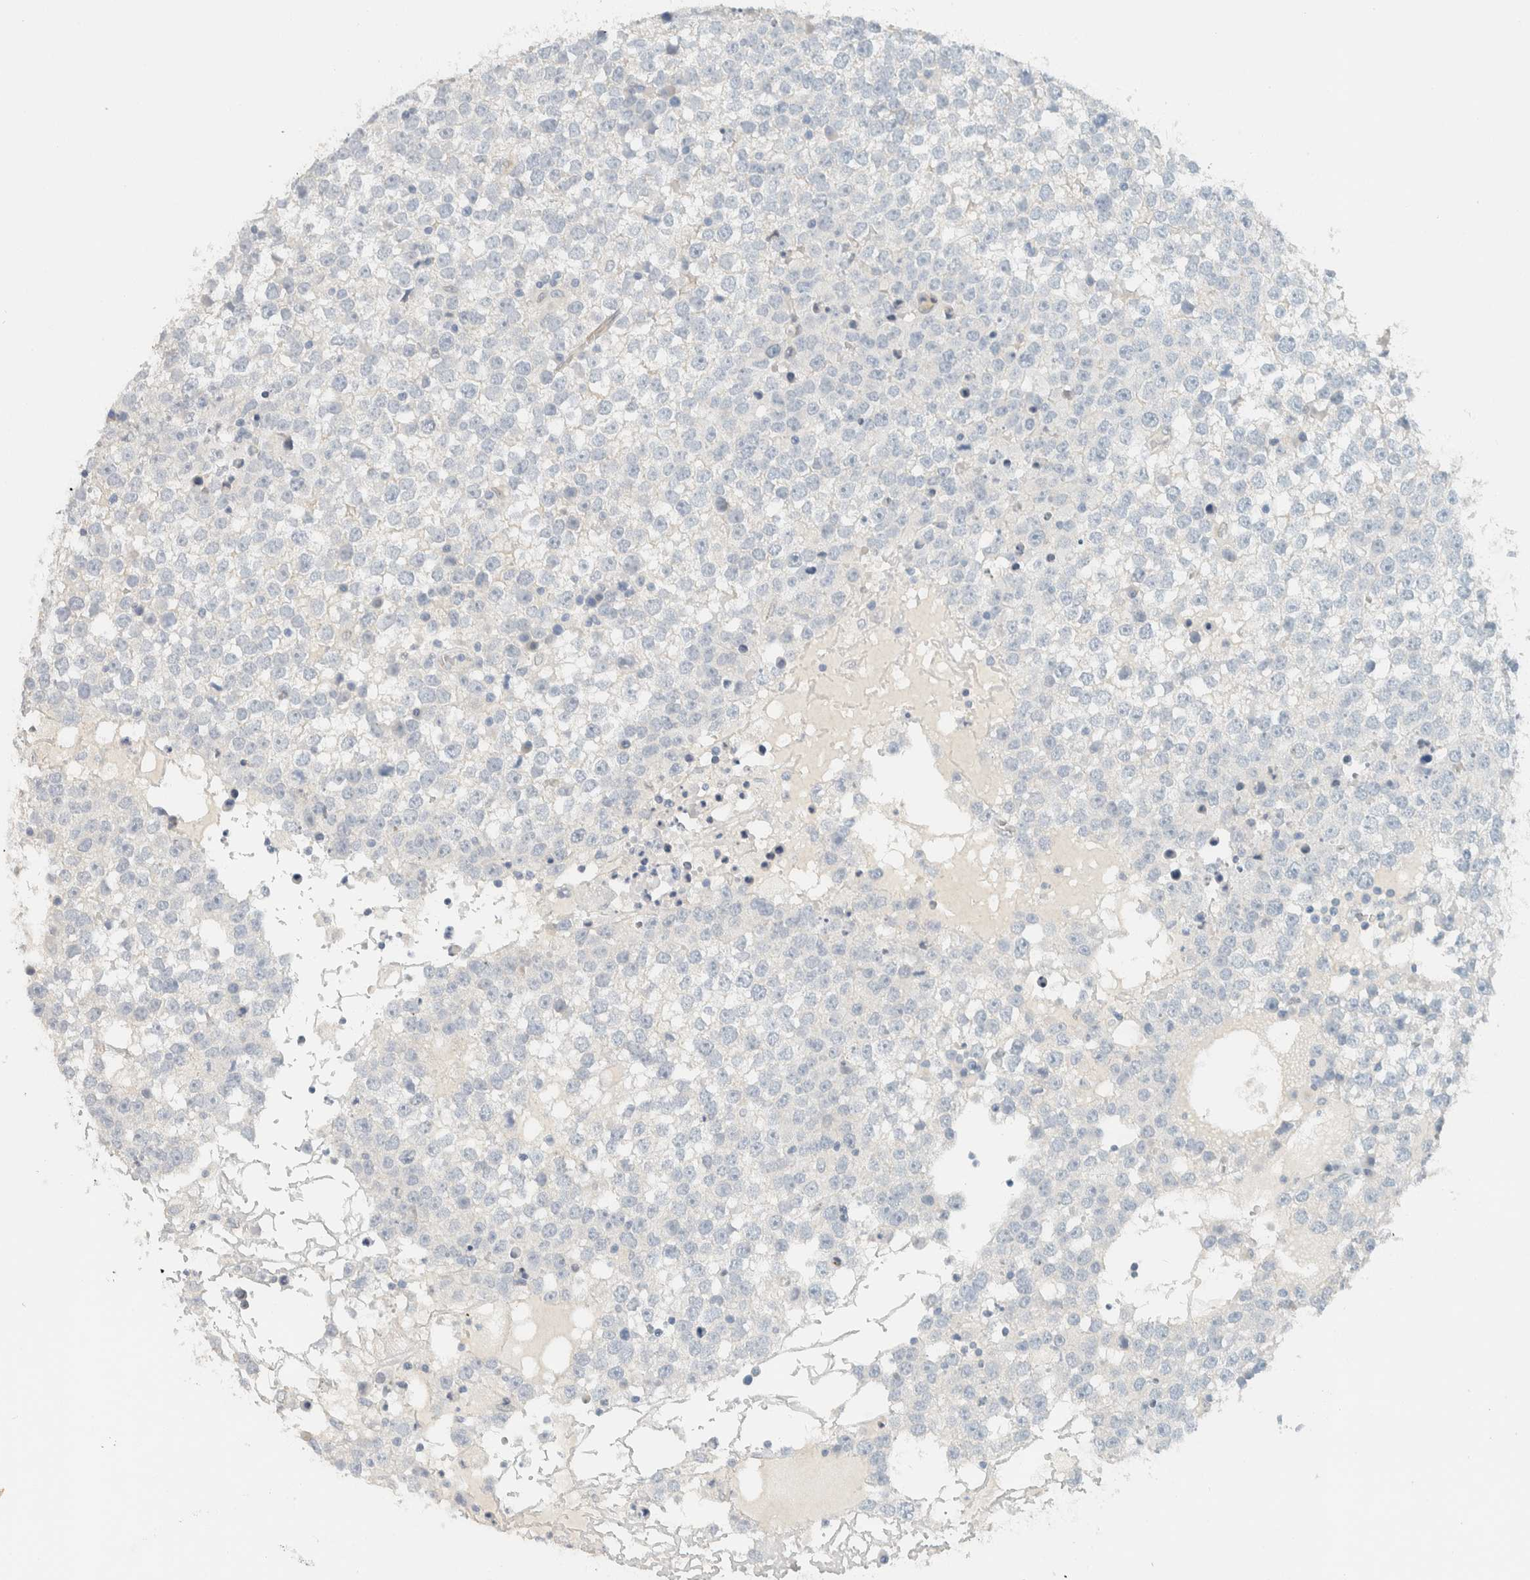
{"staining": {"intensity": "negative", "quantity": "none", "location": "none"}, "tissue": "testis cancer", "cell_type": "Tumor cells", "image_type": "cancer", "snomed": [{"axis": "morphology", "description": "Seminoma, NOS"}, {"axis": "topography", "description": "Testis"}], "caption": "Immunohistochemistry (IHC) histopathology image of testis cancer stained for a protein (brown), which demonstrates no positivity in tumor cells. (DAB IHC, high magnification).", "gene": "C1QTNF12", "patient": {"sex": "male", "age": 65}}